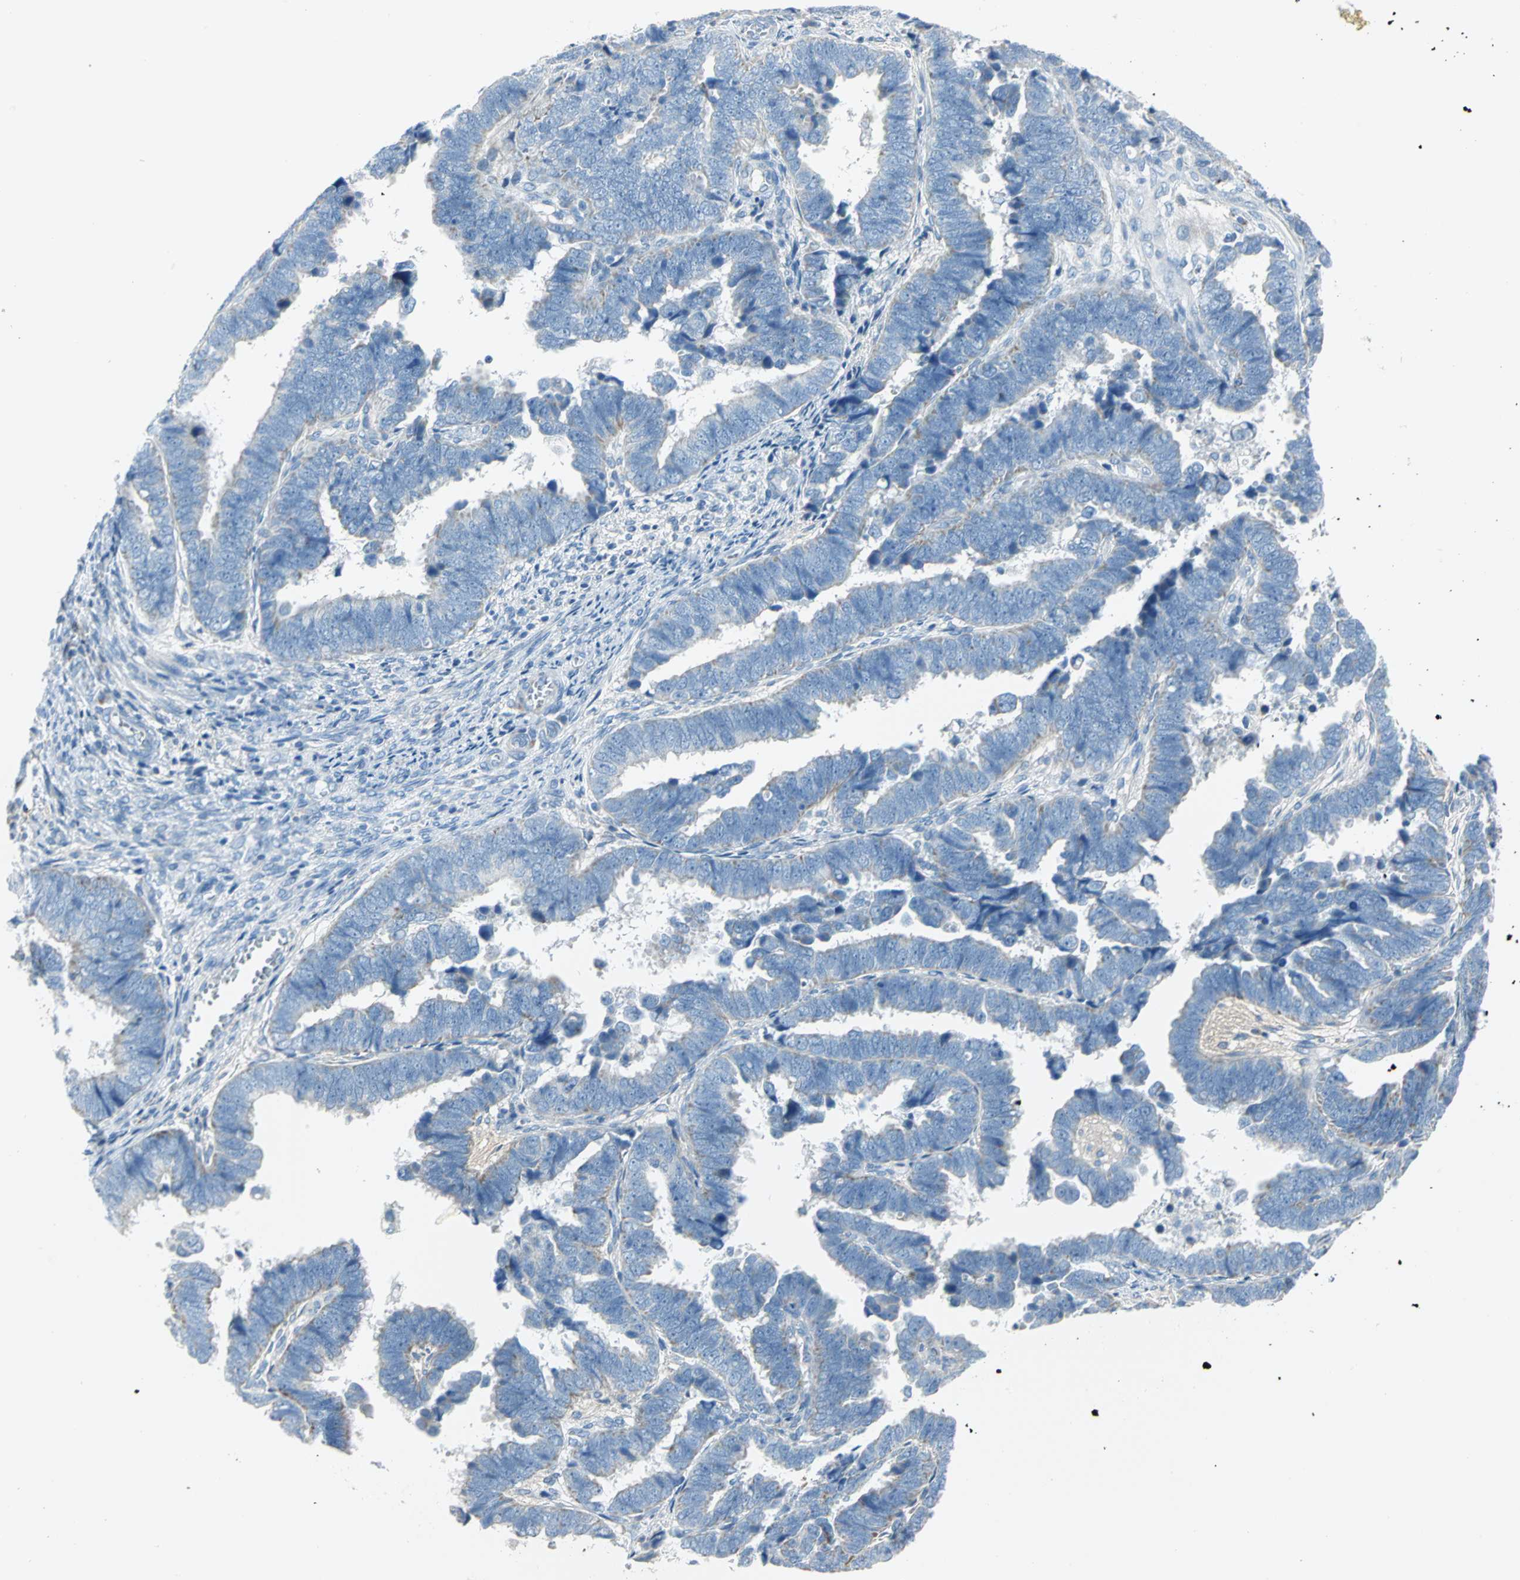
{"staining": {"intensity": "negative", "quantity": "none", "location": "none"}, "tissue": "endometrial cancer", "cell_type": "Tumor cells", "image_type": "cancer", "snomed": [{"axis": "morphology", "description": "Adenocarcinoma, NOS"}, {"axis": "topography", "description": "Endometrium"}], "caption": "Endometrial cancer (adenocarcinoma) stained for a protein using IHC shows no staining tumor cells.", "gene": "ALOX15", "patient": {"sex": "female", "age": 75}}